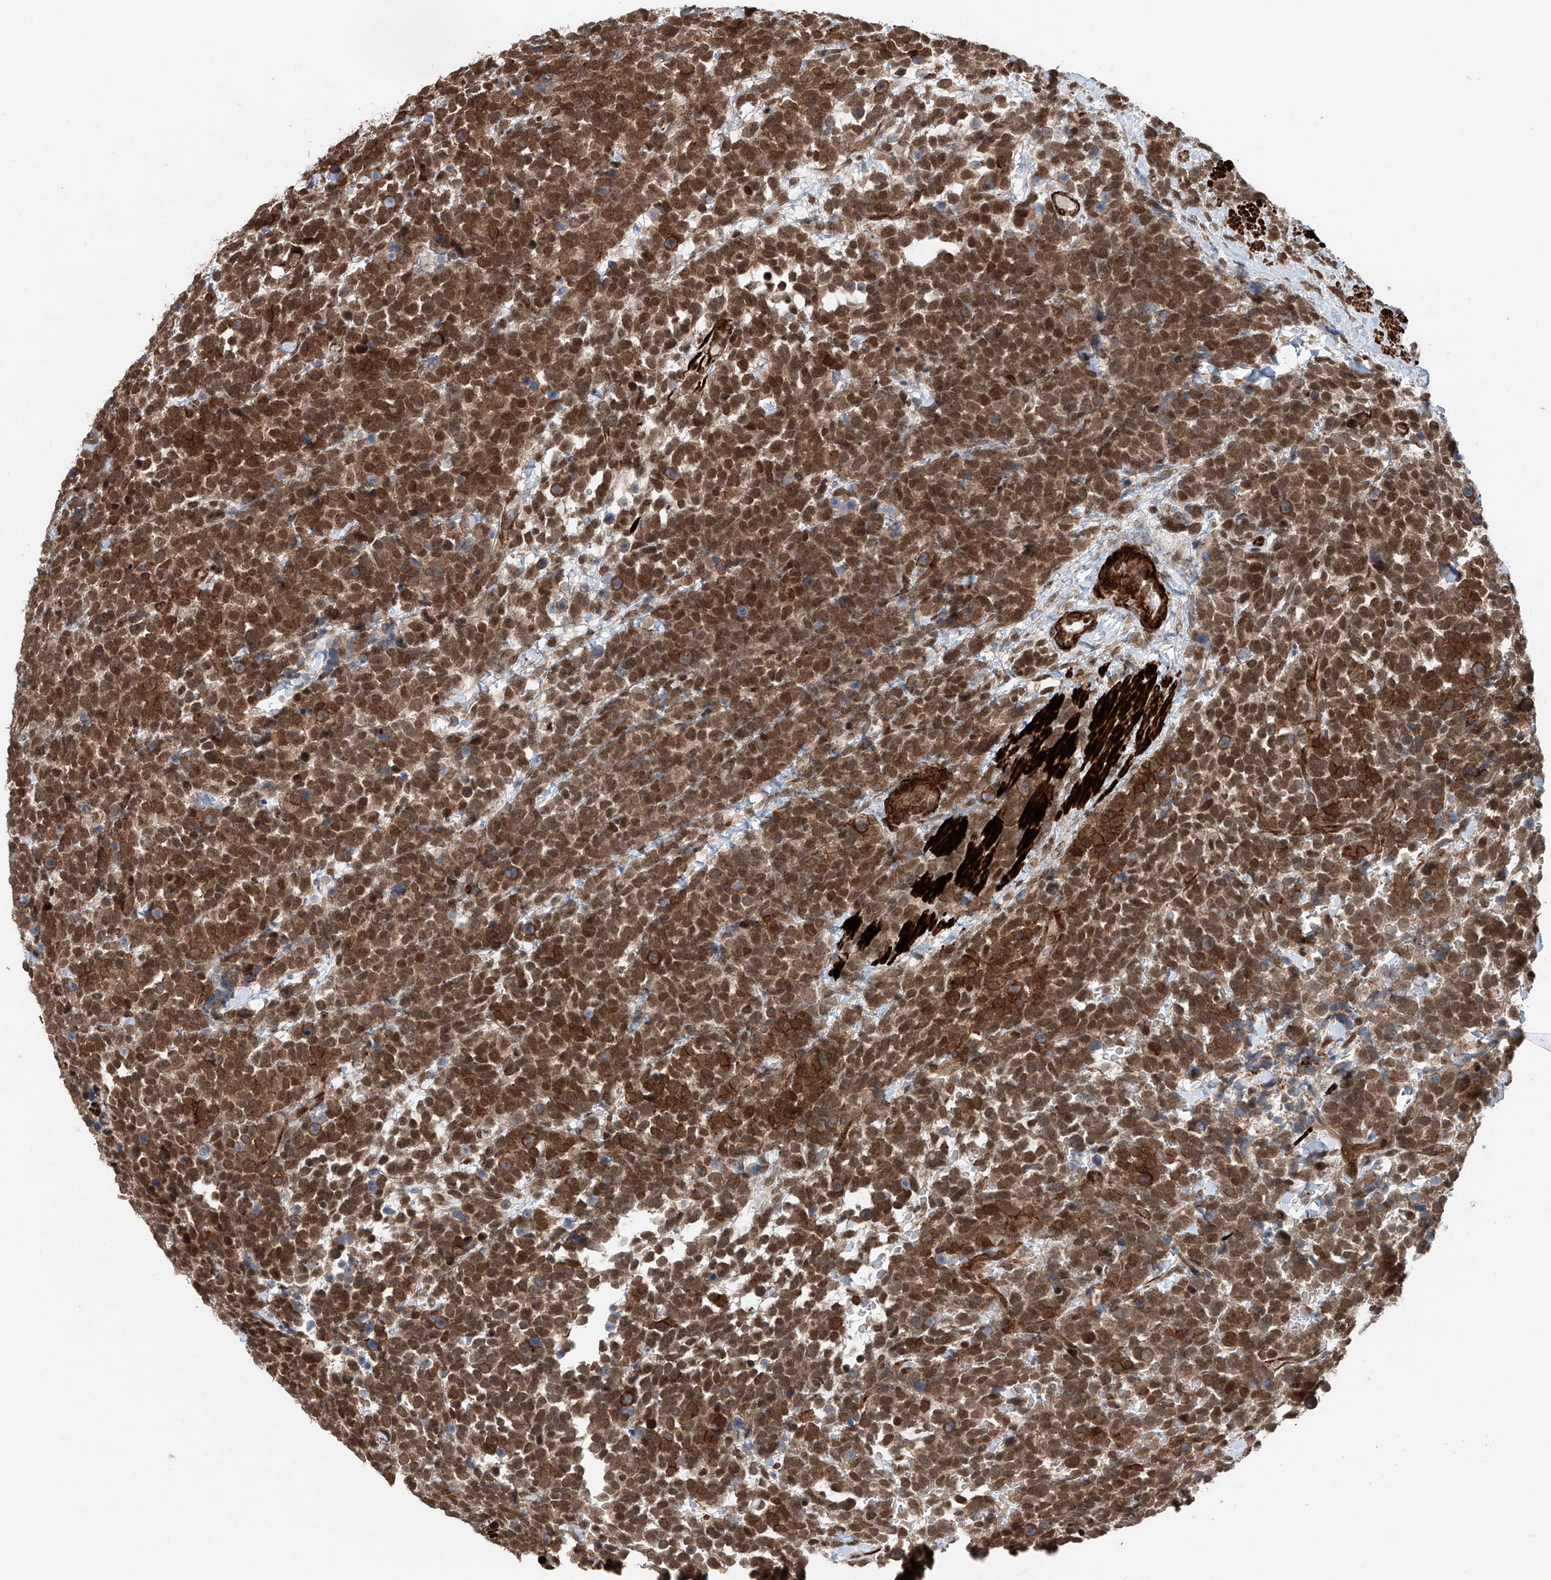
{"staining": {"intensity": "moderate", "quantity": ">75%", "location": "cytoplasmic/membranous,nuclear"}, "tissue": "urothelial cancer", "cell_type": "Tumor cells", "image_type": "cancer", "snomed": [{"axis": "morphology", "description": "Urothelial carcinoma, High grade"}, {"axis": "topography", "description": "Urinary bladder"}], "caption": "The histopathology image reveals a brown stain indicating the presence of a protein in the cytoplasmic/membranous and nuclear of tumor cells in urothelial cancer.", "gene": "SDE2", "patient": {"sex": "female", "age": 82}}